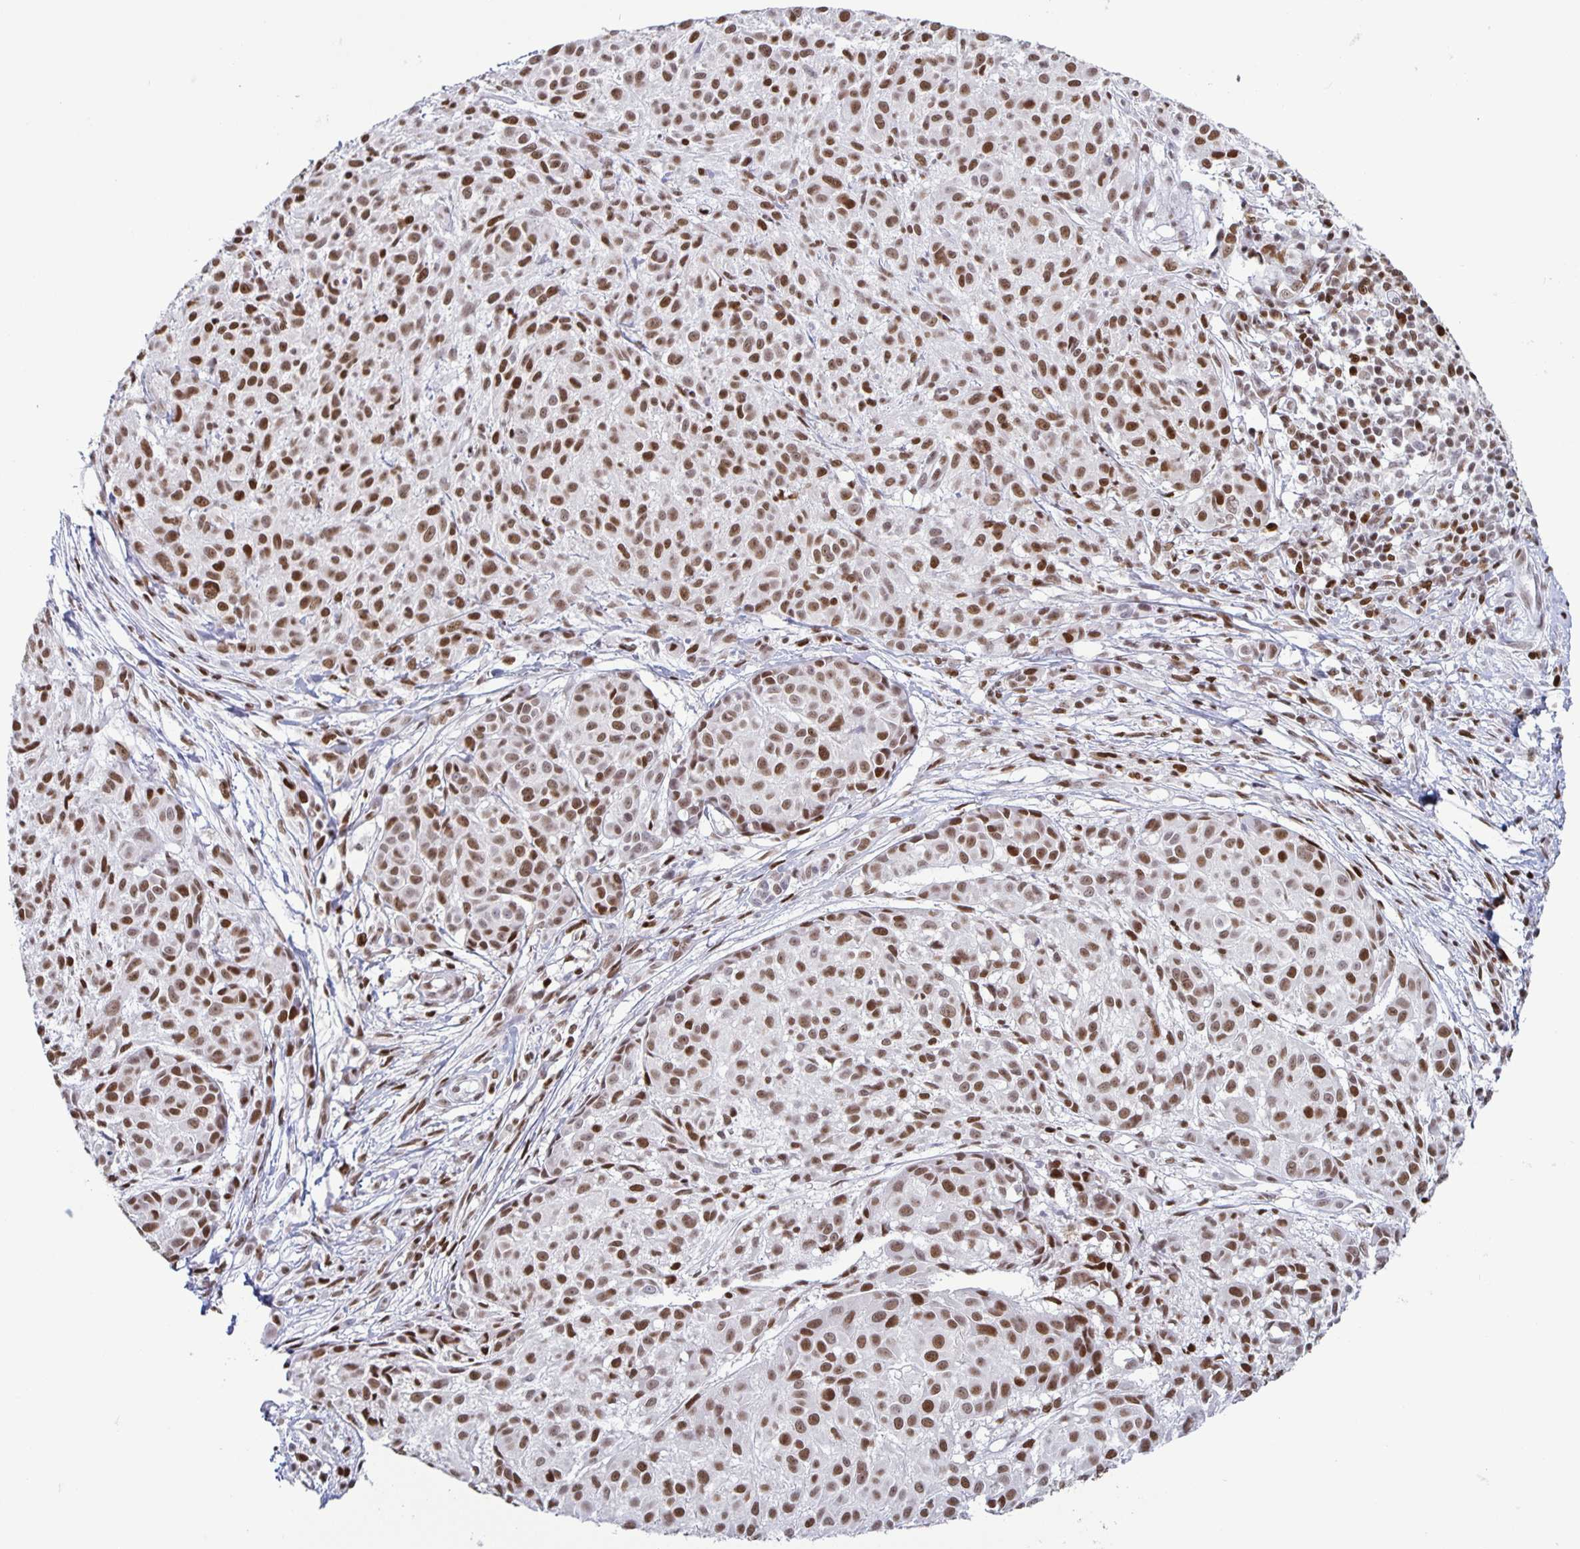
{"staining": {"intensity": "moderate", "quantity": ">75%", "location": "nuclear"}, "tissue": "melanoma", "cell_type": "Tumor cells", "image_type": "cancer", "snomed": [{"axis": "morphology", "description": "Malignant melanoma, NOS"}, {"axis": "topography", "description": "Skin"}], "caption": "Human malignant melanoma stained for a protein (brown) exhibits moderate nuclear positive staining in approximately >75% of tumor cells.", "gene": "JUND", "patient": {"sex": "male", "age": 48}}